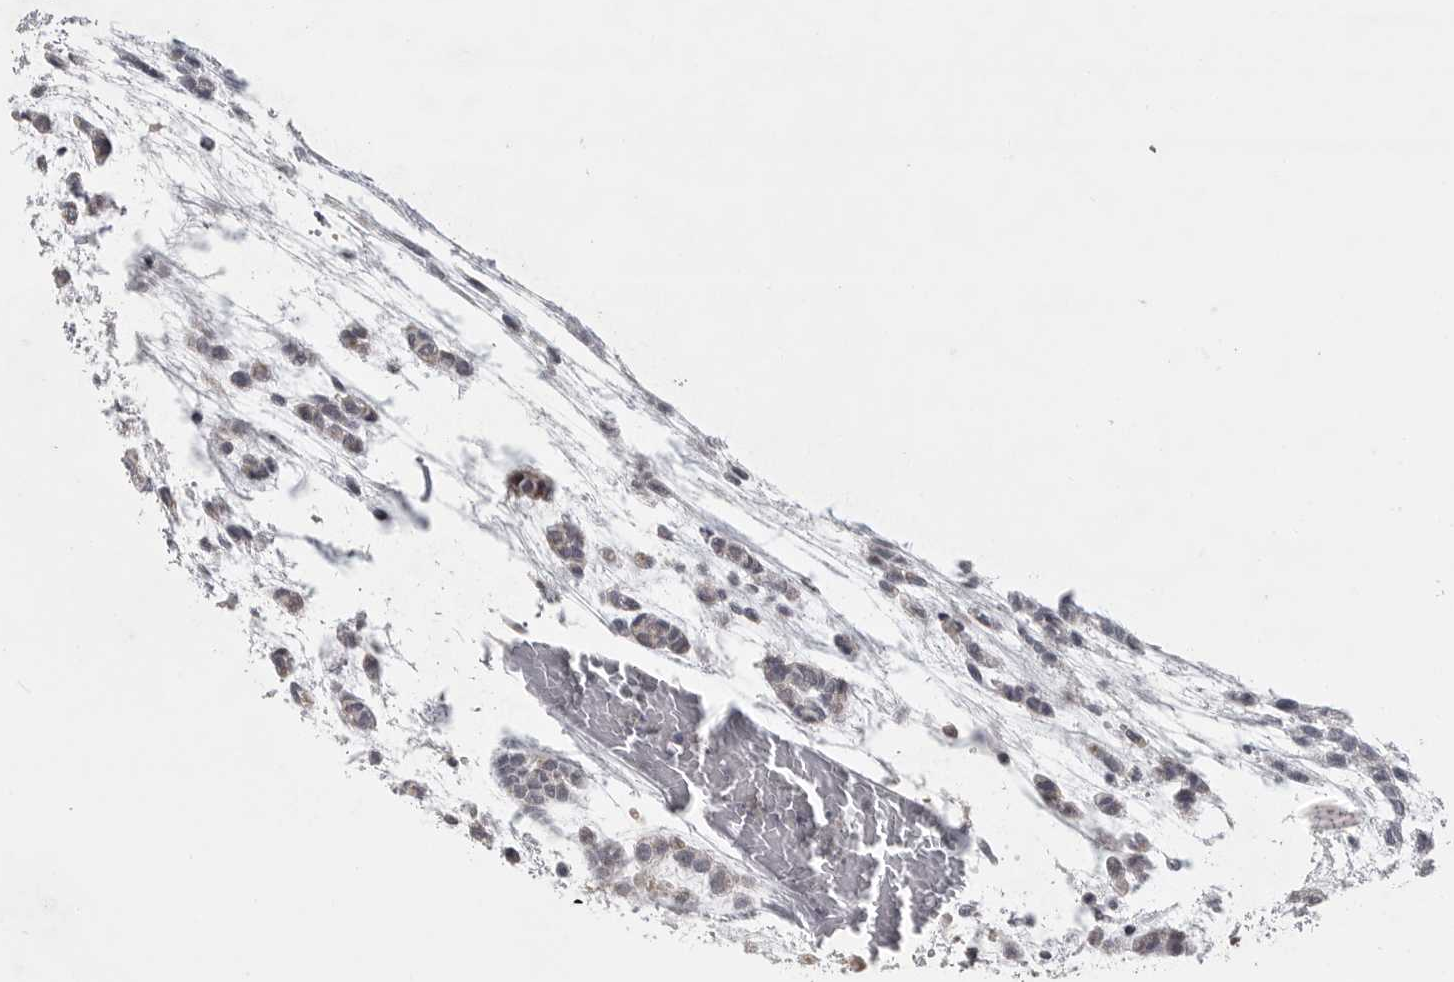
{"staining": {"intensity": "negative", "quantity": "none", "location": "none"}, "tissue": "head and neck cancer", "cell_type": "Tumor cells", "image_type": "cancer", "snomed": [{"axis": "morphology", "description": "Adenocarcinoma, NOS"}, {"axis": "morphology", "description": "Adenoma, NOS"}, {"axis": "topography", "description": "Head-Neck"}], "caption": "Protein analysis of adenocarcinoma (head and neck) reveals no significant expression in tumor cells.", "gene": "POLE2", "patient": {"sex": "female", "age": 55}}